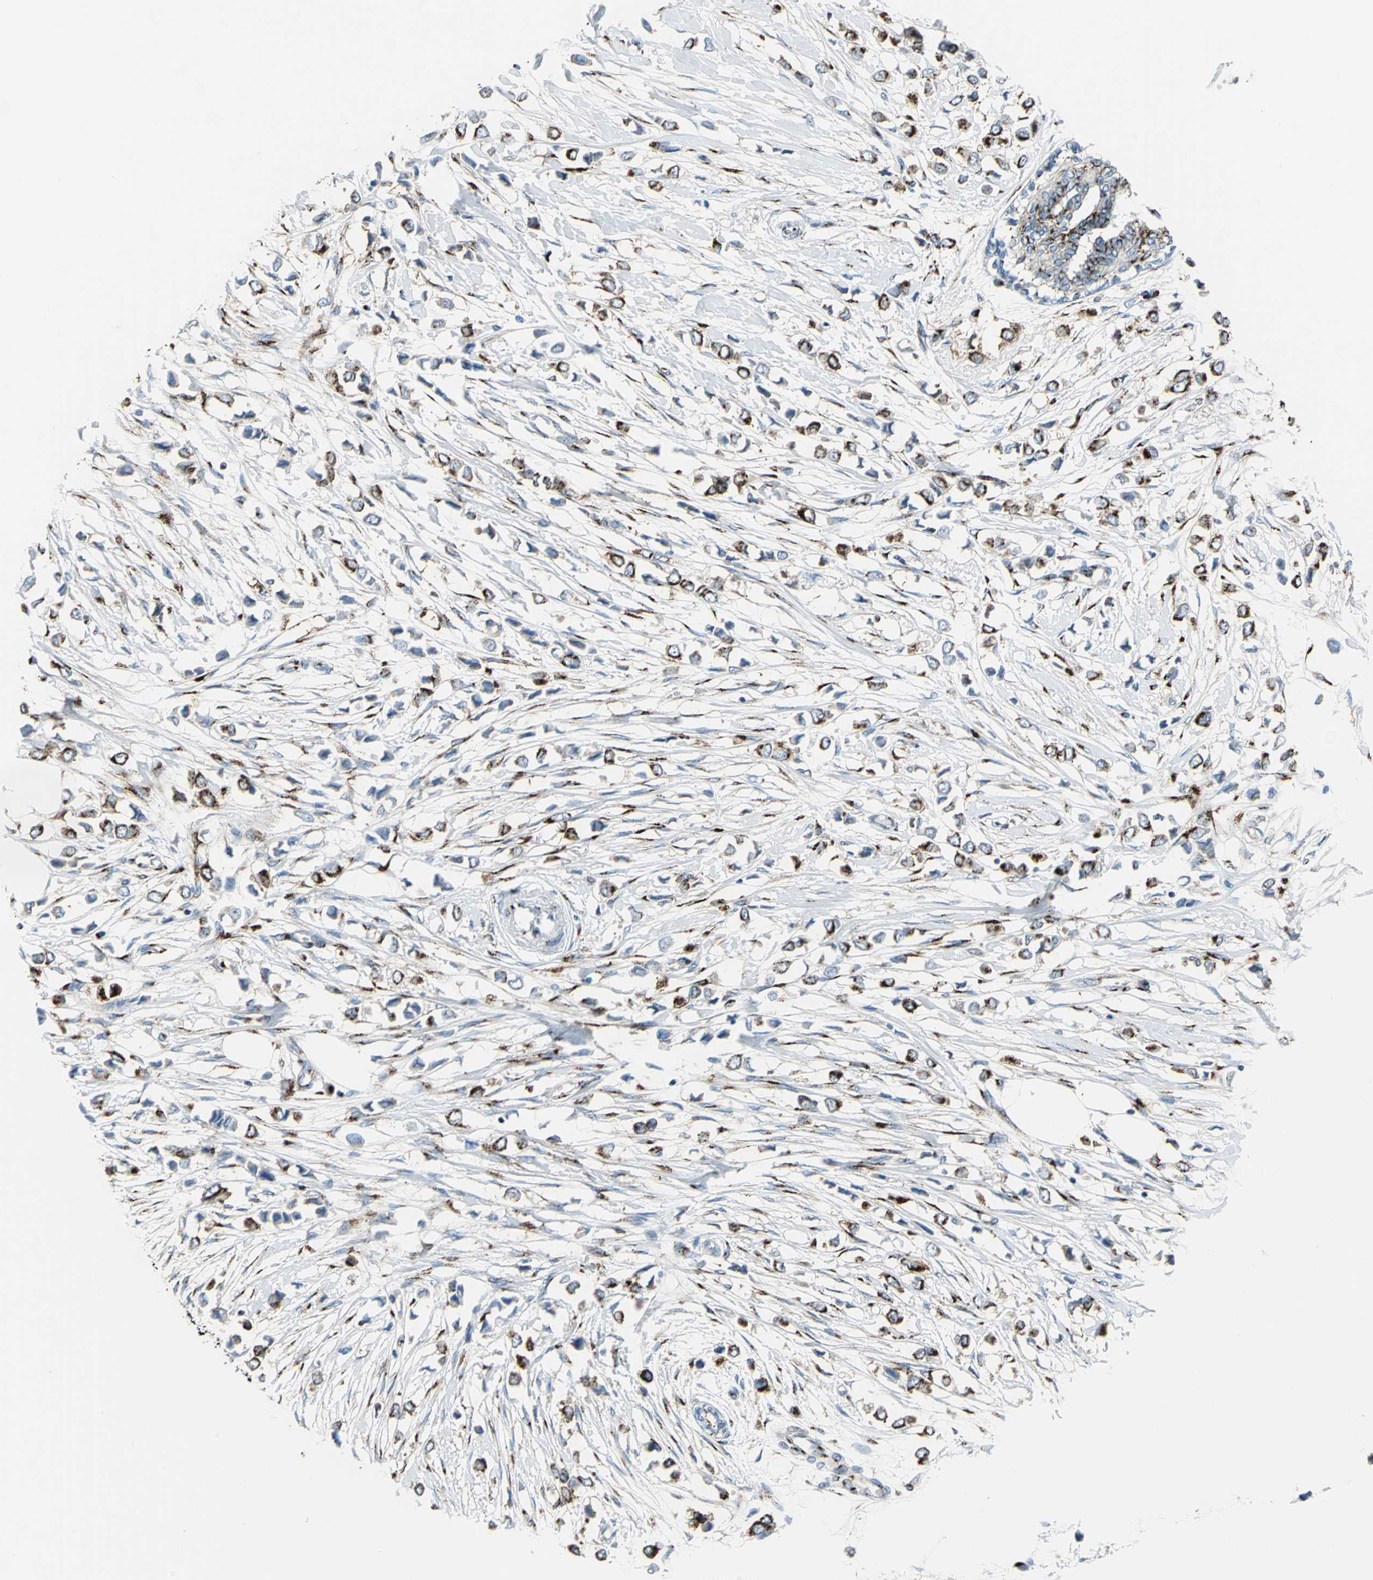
{"staining": {"intensity": "strong", "quantity": ">75%", "location": "cytoplasmic/membranous"}, "tissue": "breast cancer", "cell_type": "Tumor cells", "image_type": "cancer", "snomed": [{"axis": "morphology", "description": "Lobular carcinoma"}, {"axis": "topography", "description": "Breast"}], "caption": "Immunohistochemistry (IHC) (DAB (3,3'-diaminobenzidine)) staining of human breast lobular carcinoma reveals strong cytoplasmic/membranous protein expression in approximately >75% of tumor cells.", "gene": "GPR3", "patient": {"sex": "female", "age": 51}}